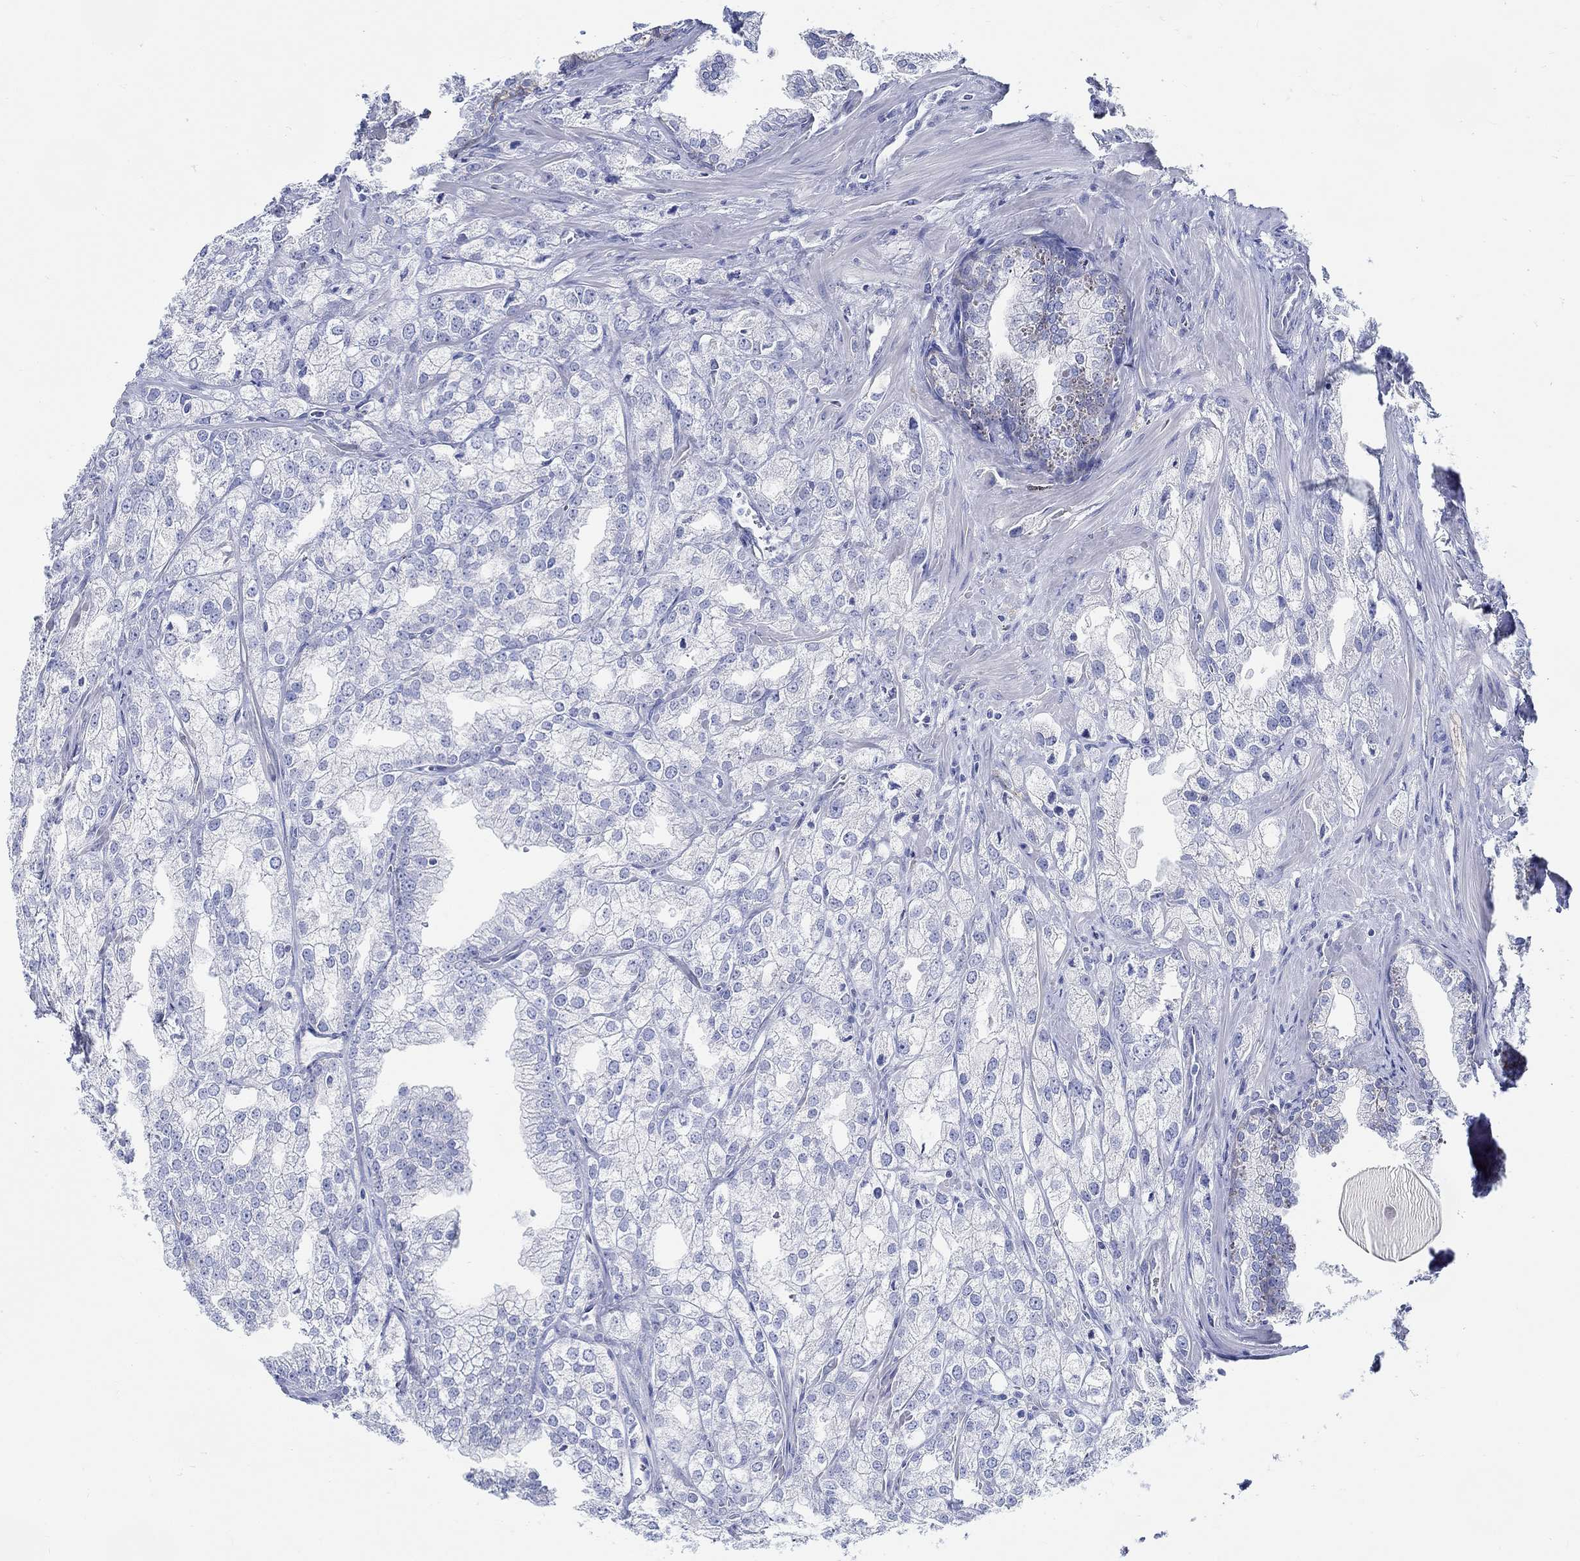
{"staining": {"intensity": "negative", "quantity": "none", "location": "none"}, "tissue": "prostate cancer", "cell_type": "Tumor cells", "image_type": "cancer", "snomed": [{"axis": "morphology", "description": "Adenocarcinoma, NOS"}, {"axis": "topography", "description": "Prostate"}], "caption": "High magnification brightfield microscopy of adenocarcinoma (prostate) stained with DAB (3,3'-diaminobenzidine) (brown) and counterstained with hematoxylin (blue): tumor cells show no significant positivity.", "gene": "FBXO2", "patient": {"sex": "male", "age": 70}}